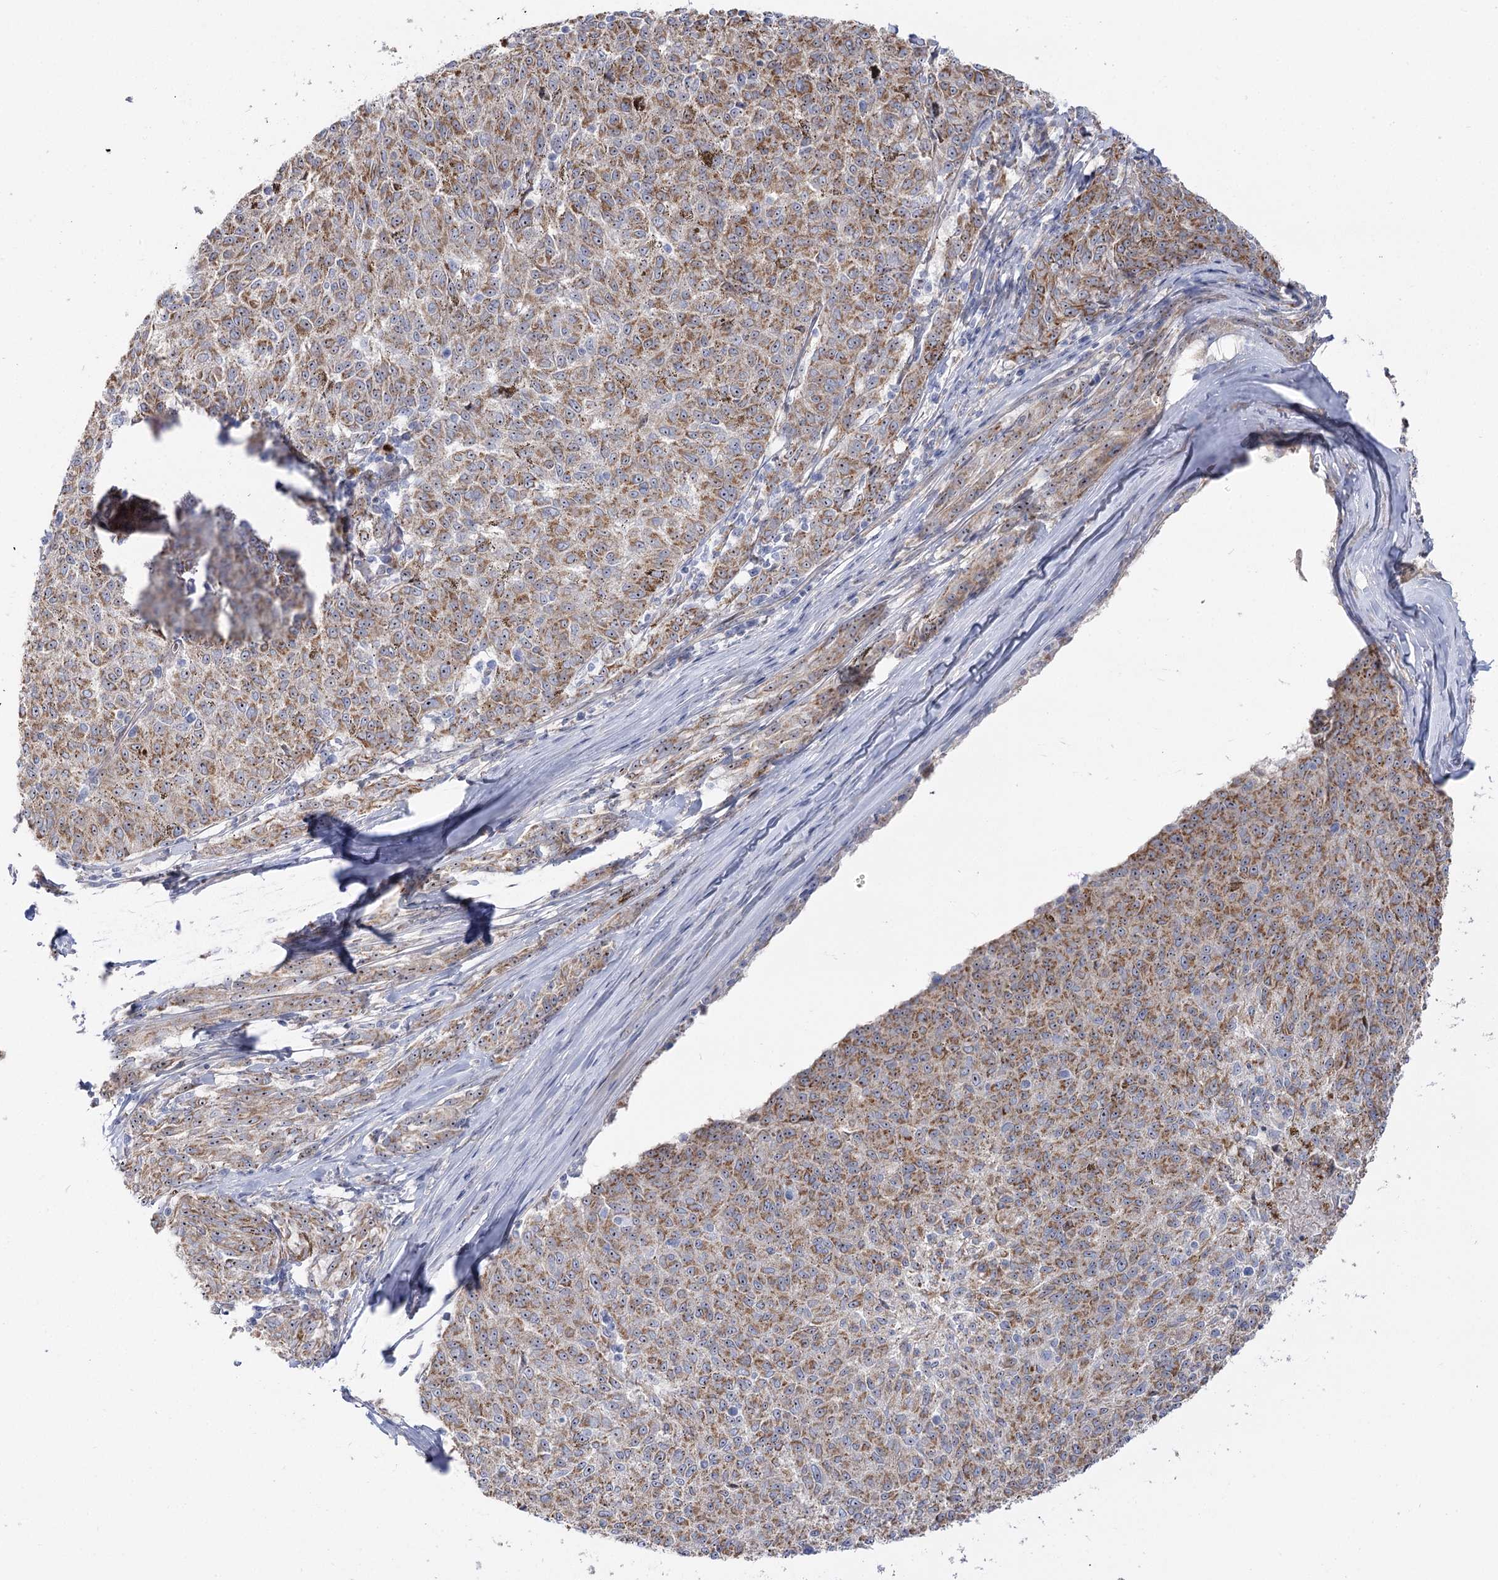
{"staining": {"intensity": "moderate", "quantity": ">75%", "location": "cytoplasmic/membranous,nuclear"}, "tissue": "melanoma", "cell_type": "Tumor cells", "image_type": "cancer", "snomed": [{"axis": "morphology", "description": "Malignant melanoma, NOS"}, {"axis": "topography", "description": "Skin"}], "caption": "Human malignant melanoma stained for a protein (brown) displays moderate cytoplasmic/membranous and nuclear positive positivity in about >75% of tumor cells.", "gene": "SUOX", "patient": {"sex": "female", "age": 72}}